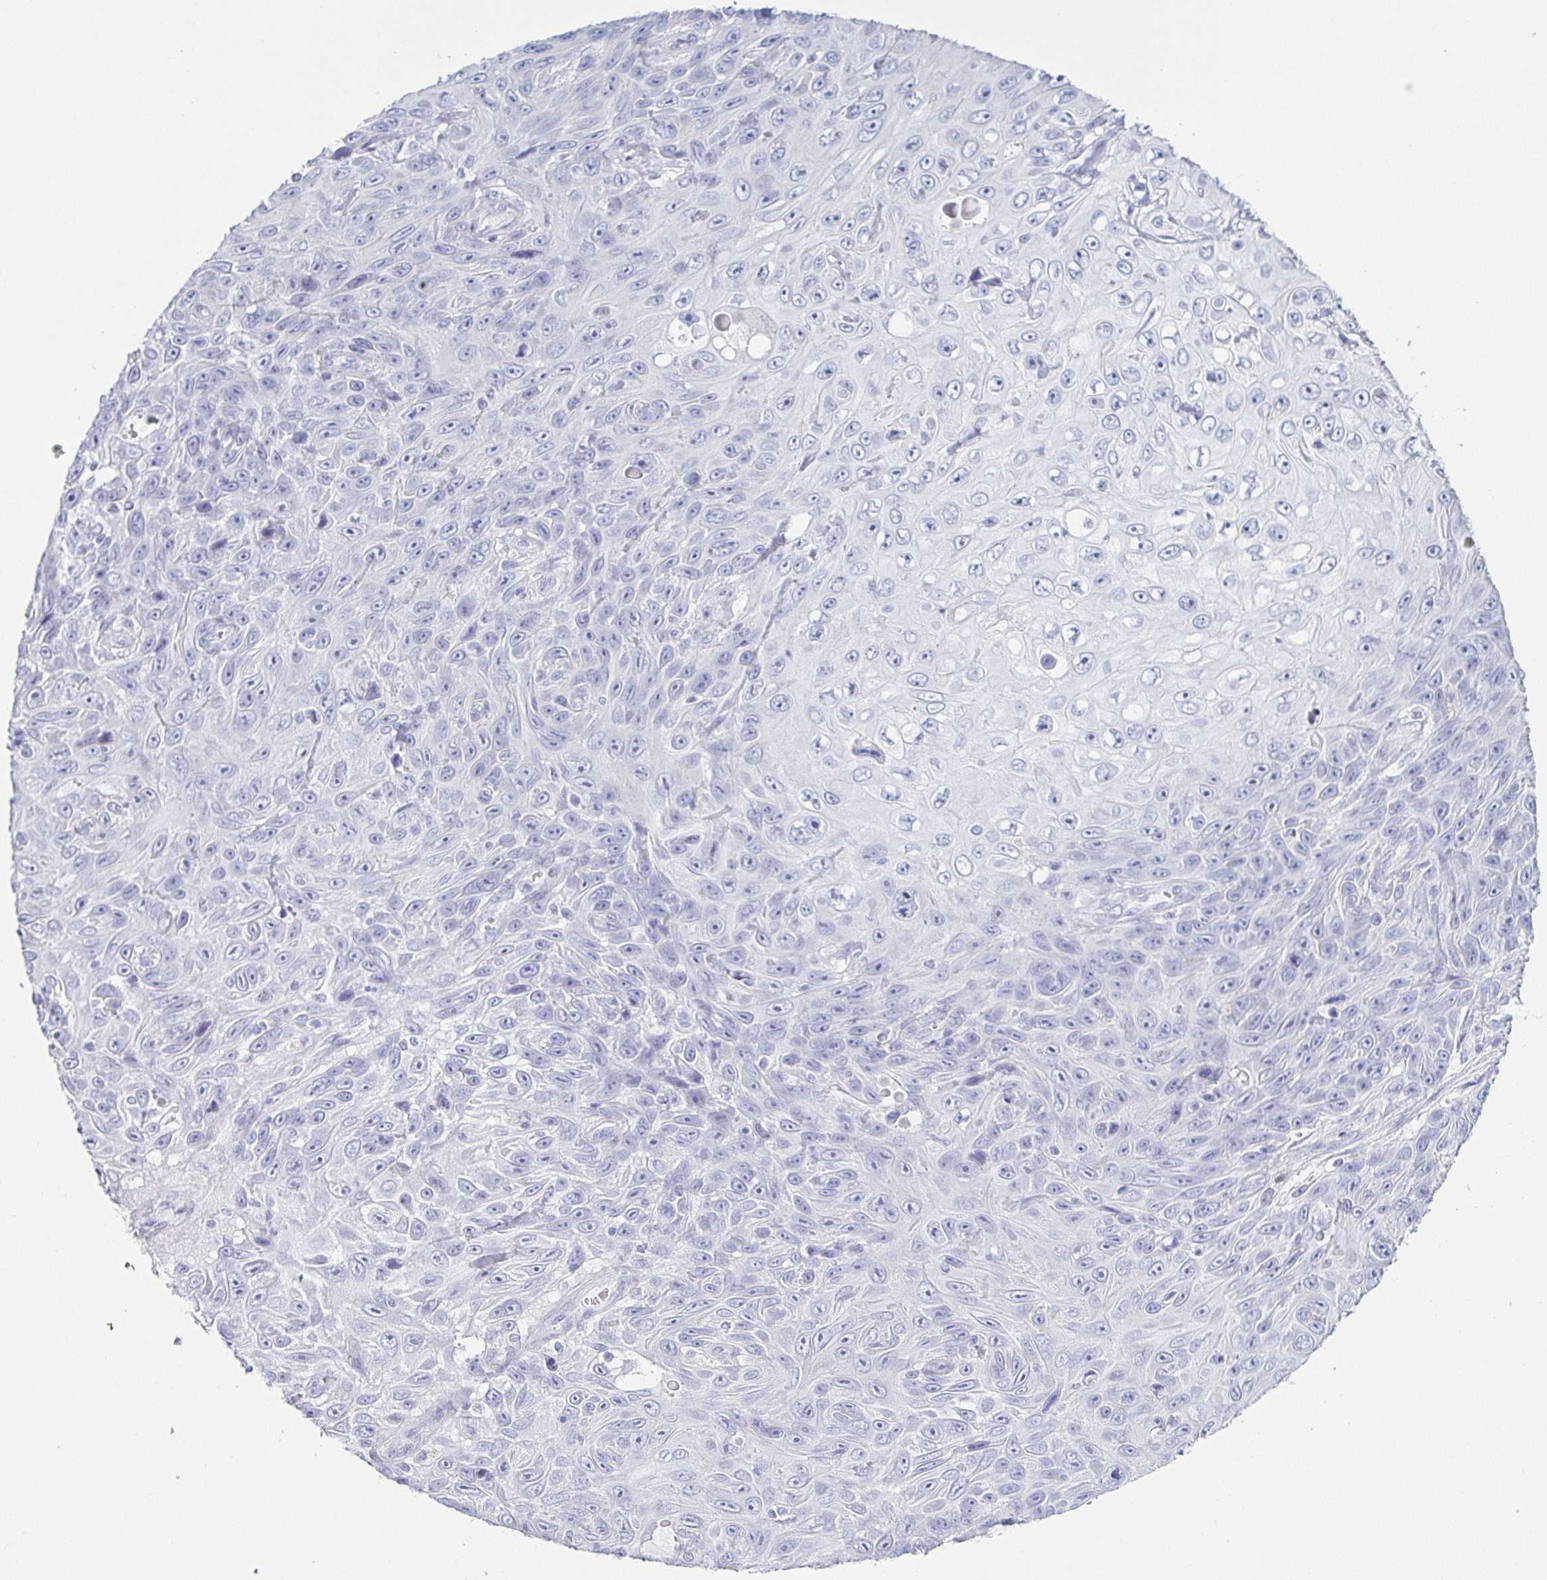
{"staining": {"intensity": "negative", "quantity": "none", "location": "none"}, "tissue": "skin cancer", "cell_type": "Tumor cells", "image_type": "cancer", "snomed": [{"axis": "morphology", "description": "Squamous cell carcinoma, NOS"}, {"axis": "topography", "description": "Skin"}], "caption": "An immunohistochemistry micrograph of skin cancer (squamous cell carcinoma) is shown. There is no staining in tumor cells of skin cancer (squamous cell carcinoma).", "gene": "PRR4", "patient": {"sex": "male", "age": 82}}